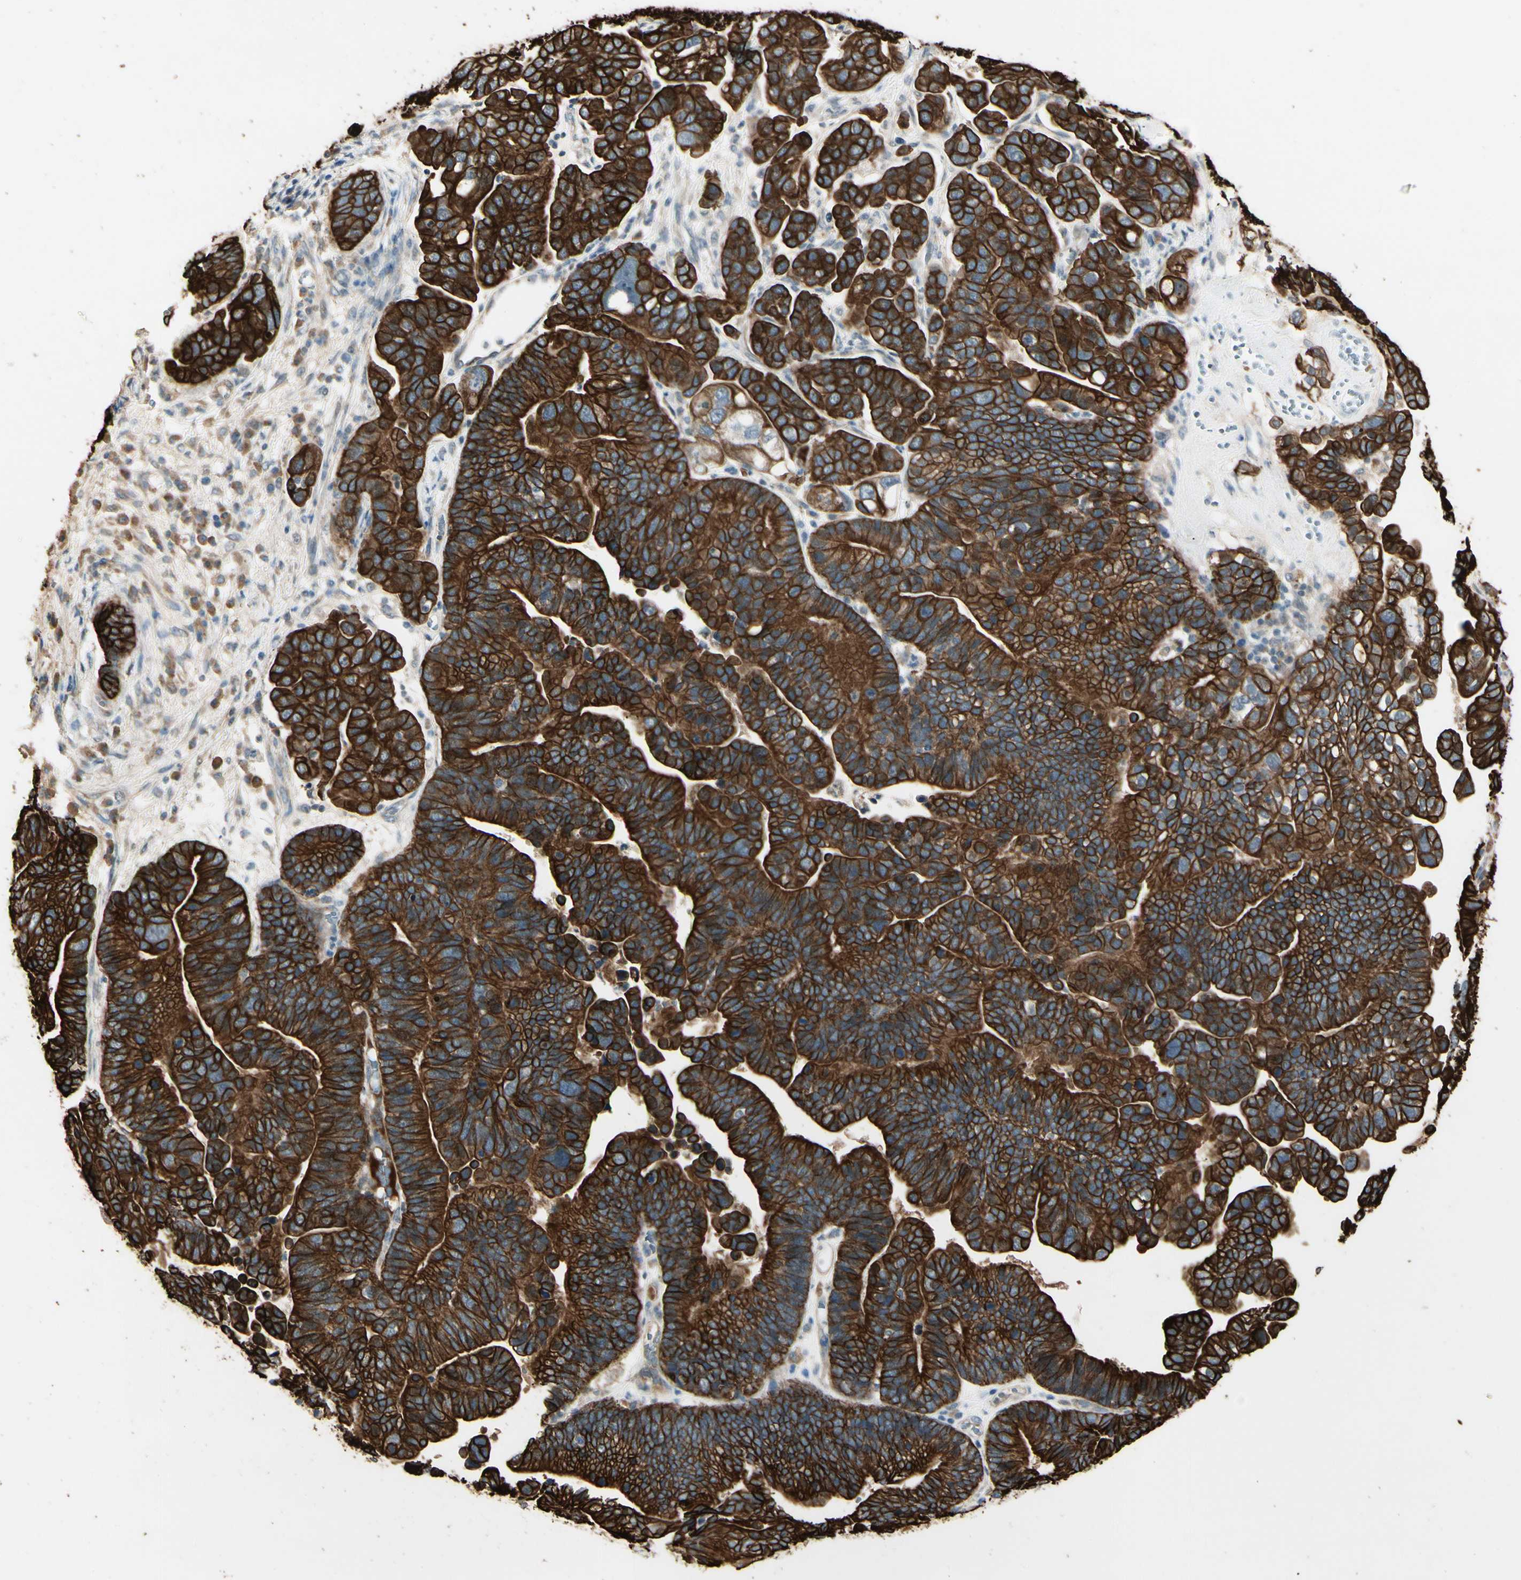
{"staining": {"intensity": "strong", "quantity": ">75%", "location": "cytoplasmic/membranous"}, "tissue": "ovarian cancer", "cell_type": "Tumor cells", "image_type": "cancer", "snomed": [{"axis": "morphology", "description": "Cystadenocarcinoma, serous, NOS"}, {"axis": "topography", "description": "Ovary"}], "caption": "The image shows staining of ovarian cancer, revealing strong cytoplasmic/membranous protein expression (brown color) within tumor cells.", "gene": "SKIL", "patient": {"sex": "female", "age": 56}}